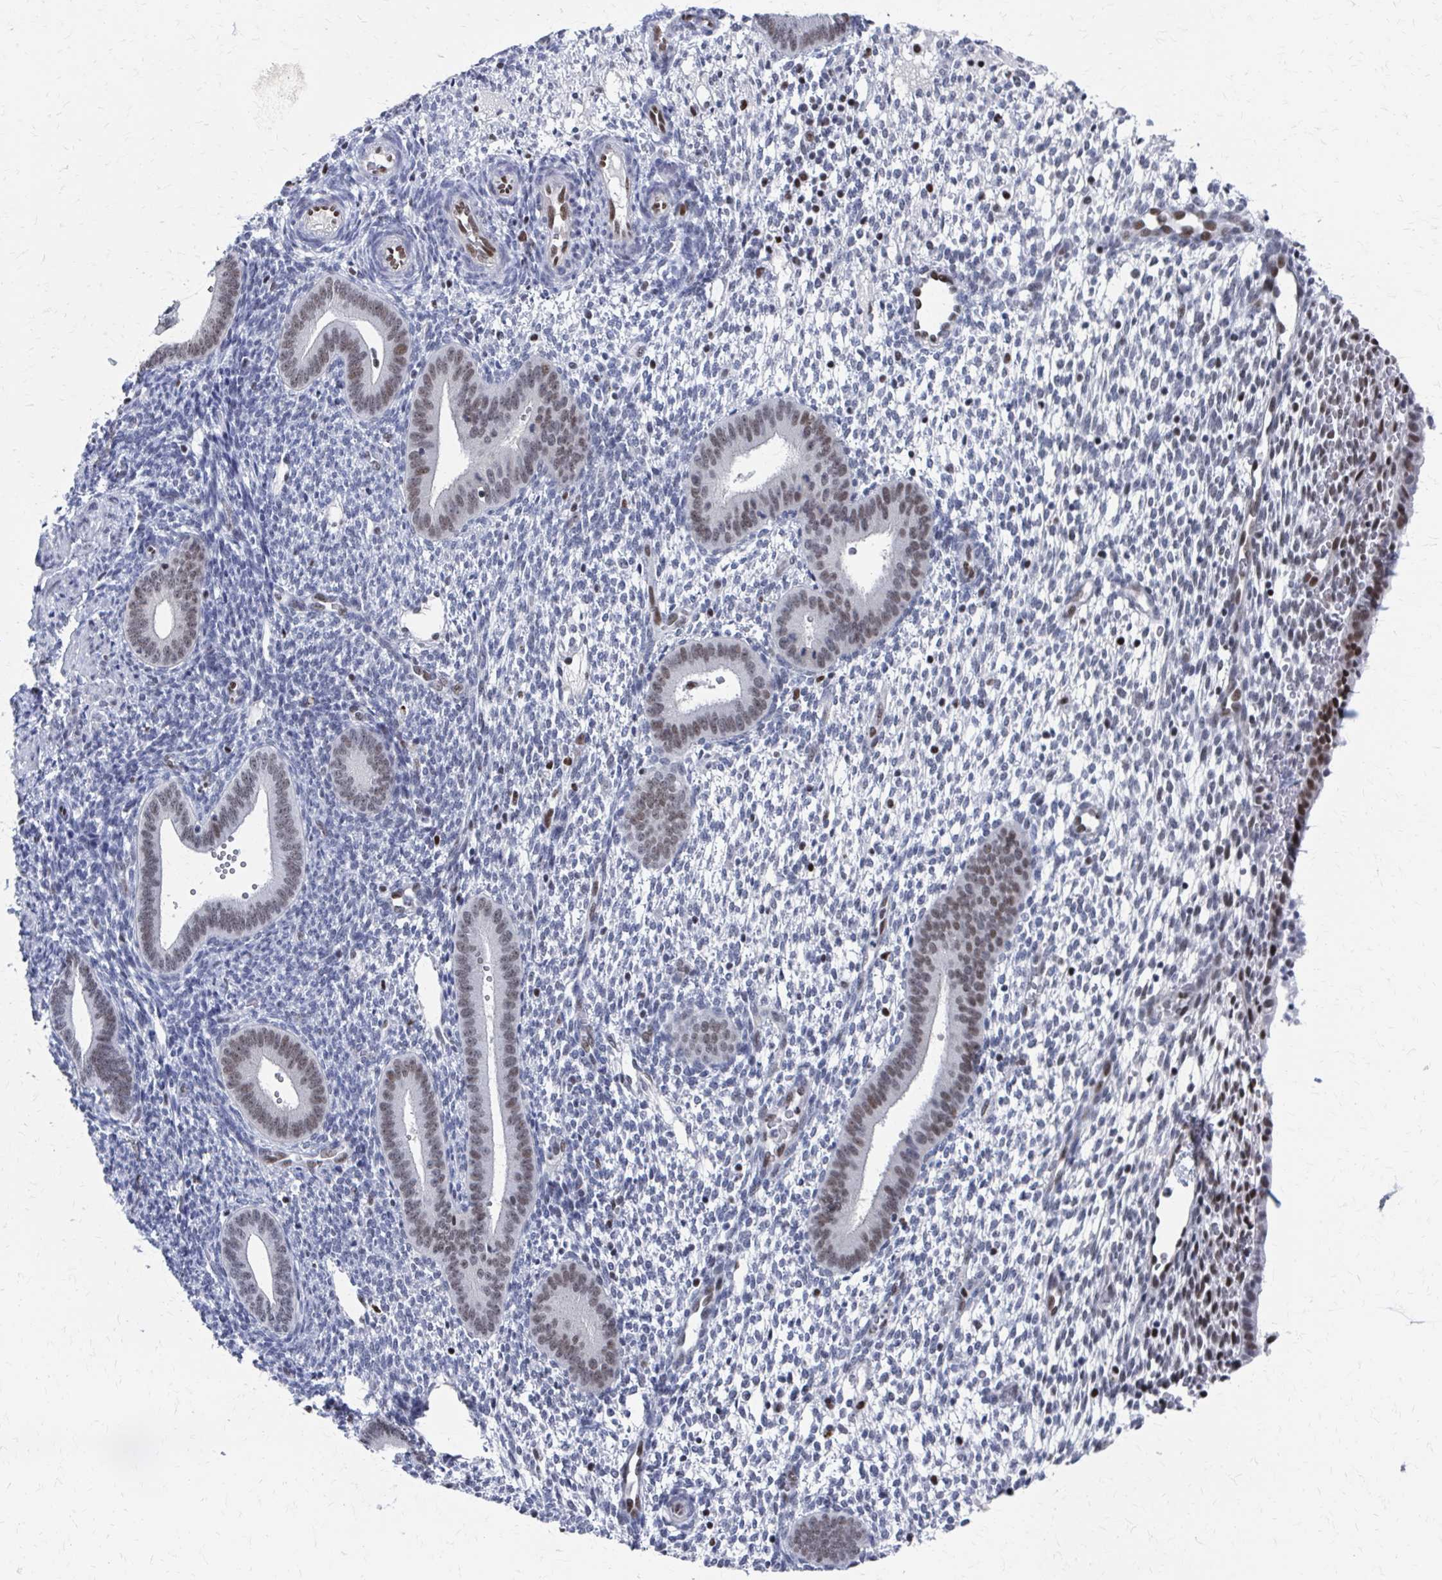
{"staining": {"intensity": "moderate", "quantity": "<25%", "location": "nuclear"}, "tissue": "endometrium", "cell_type": "Cells in endometrial stroma", "image_type": "normal", "snomed": [{"axis": "morphology", "description": "Normal tissue, NOS"}, {"axis": "topography", "description": "Endometrium"}], "caption": "Protein analysis of normal endometrium displays moderate nuclear staining in approximately <25% of cells in endometrial stroma. Using DAB (3,3'-diaminobenzidine) (brown) and hematoxylin (blue) stains, captured at high magnification using brightfield microscopy.", "gene": "CDIN1", "patient": {"sex": "female", "age": 40}}